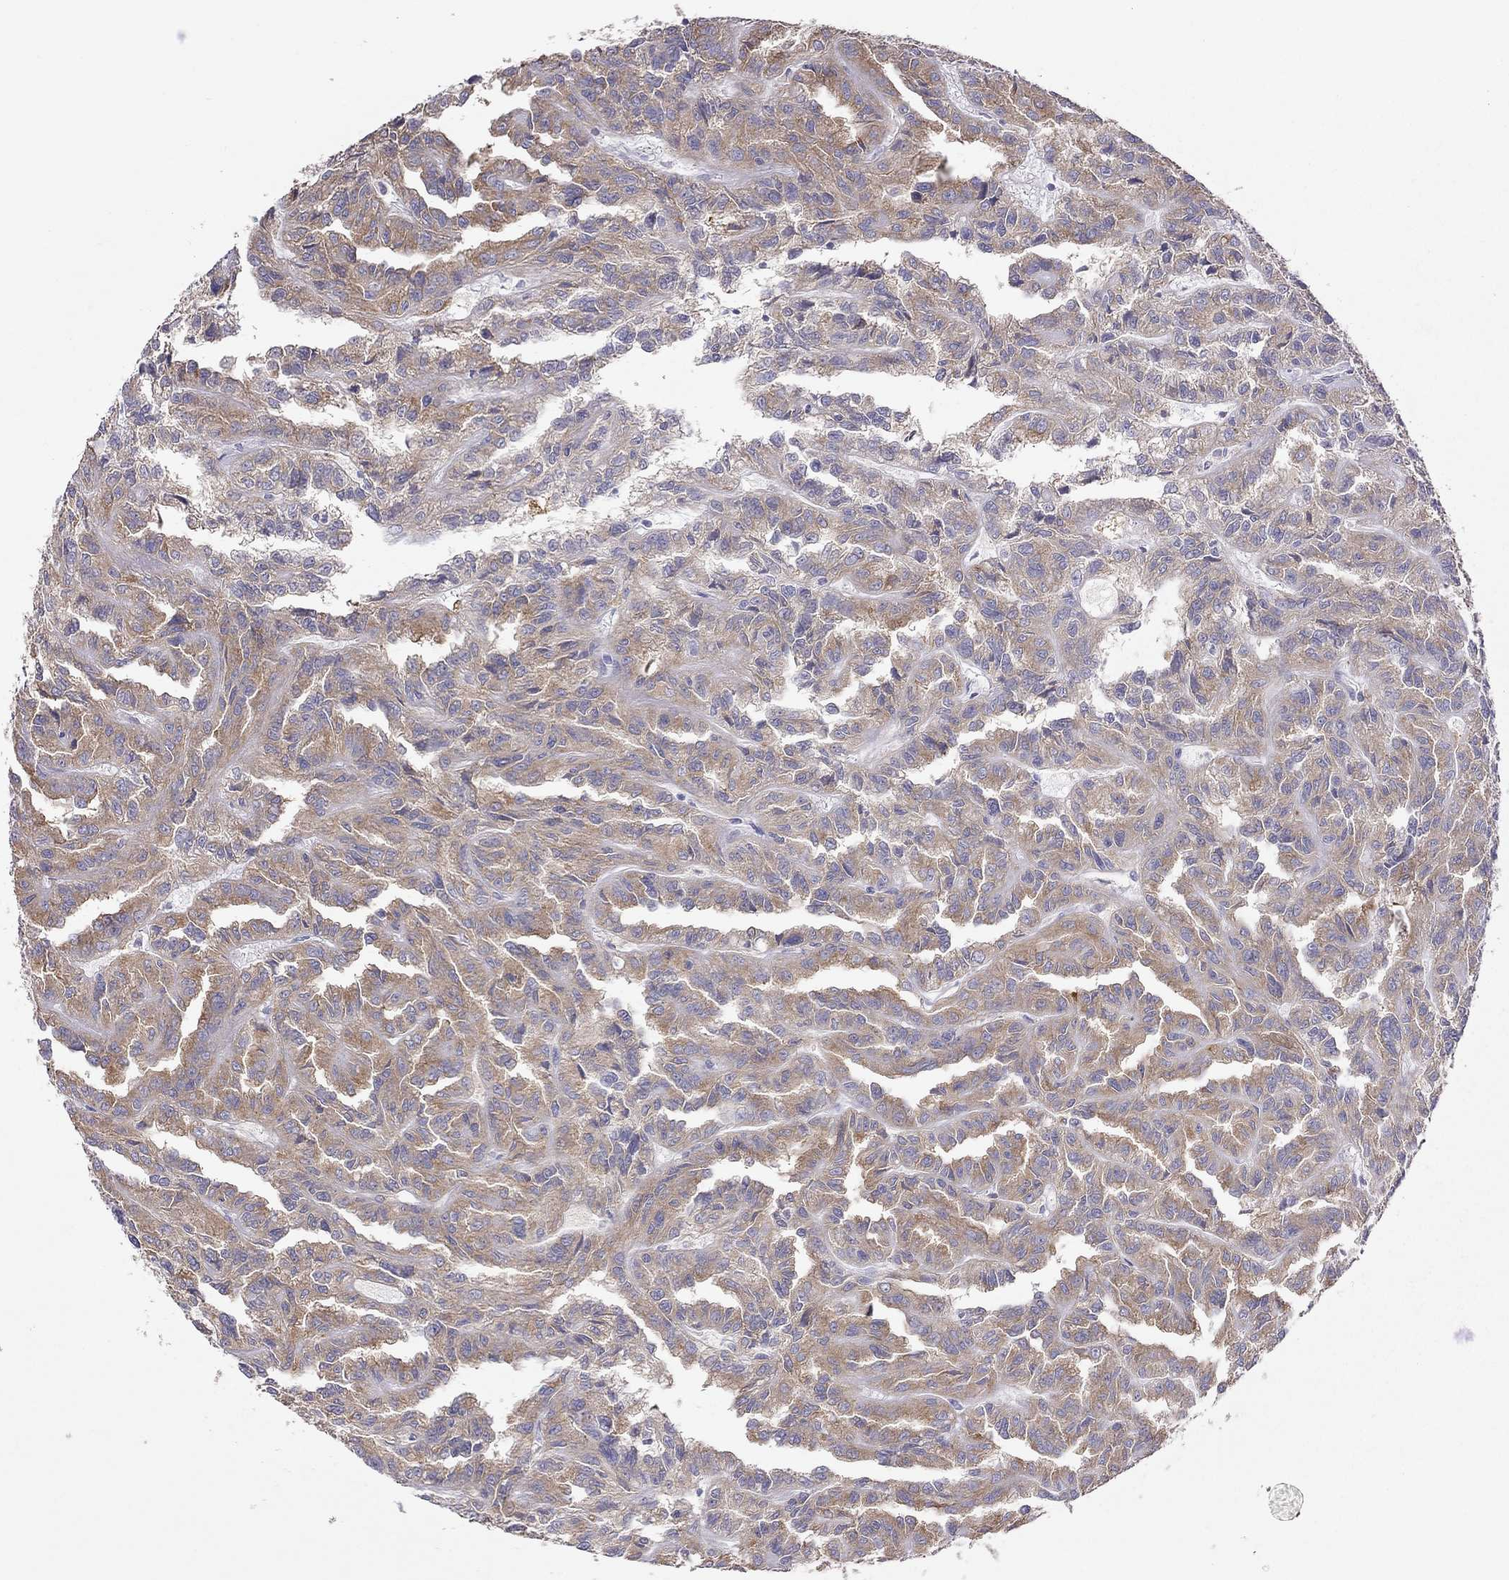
{"staining": {"intensity": "moderate", "quantity": ">75%", "location": "cytoplasmic/membranous"}, "tissue": "renal cancer", "cell_type": "Tumor cells", "image_type": "cancer", "snomed": [{"axis": "morphology", "description": "Adenocarcinoma, NOS"}, {"axis": "topography", "description": "Kidney"}], "caption": "Immunohistochemistry (IHC) (DAB (3,3'-diaminobenzidine)) staining of human renal adenocarcinoma demonstrates moderate cytoplasmic/membranous protein staining in approximately >75% of tumor cells. The staining was performed using DAB, with brown indicating positive protein expression. Nuclei are stained blue with hematoxylin.", "gene": "ALOX15B", "patient": {"sex": "male", "age": 79}}